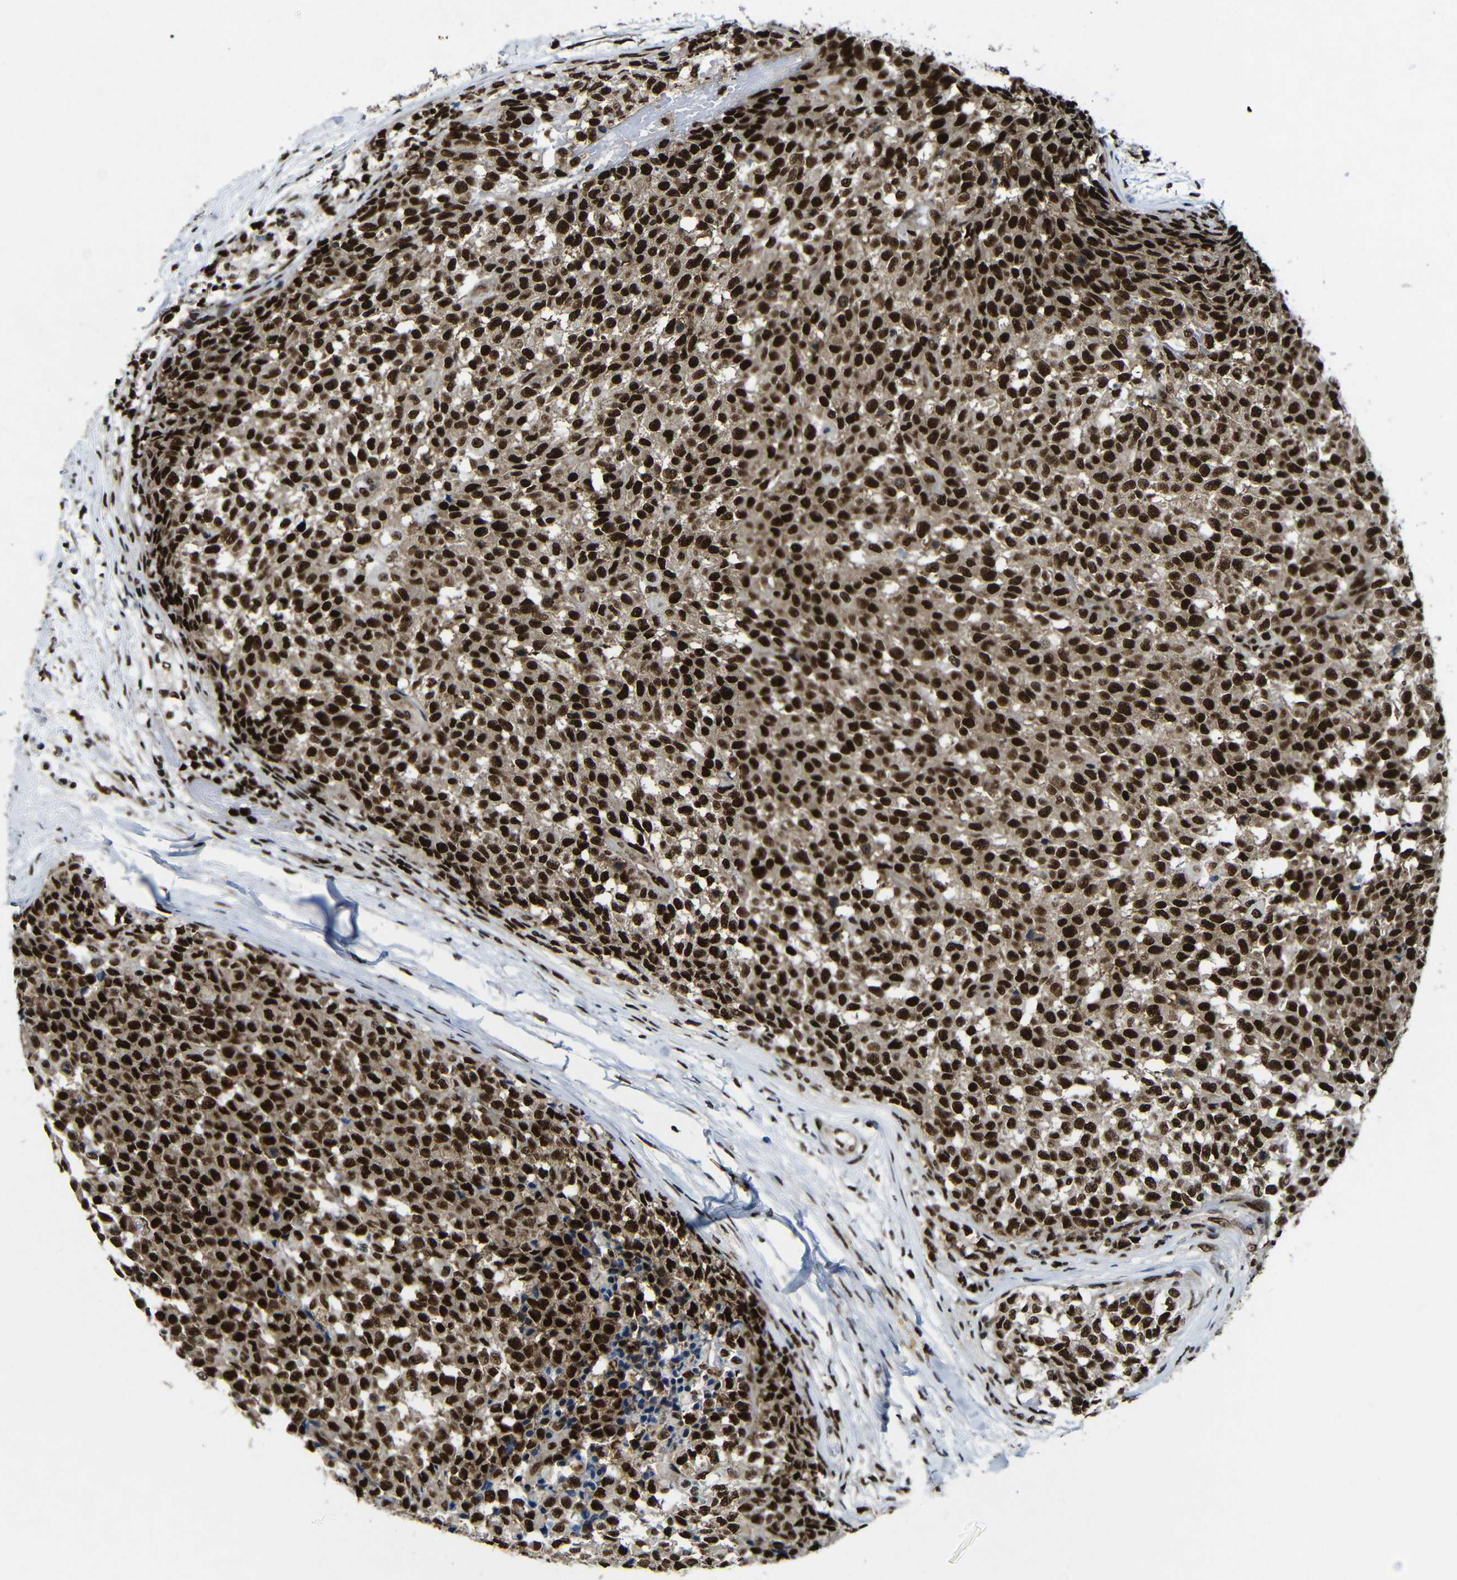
{"staining": {"intensity": "strong", "quantity": ">75%", "location": "nuclear"}, "tissue": "testis cancer", "cell_type": "Tumor cells", "image_type": "cancer", "snomed": [{"axis": "morphology", "description": "Seminoma, NOS"}, {"axis": "topography", "description": "Testis"}], "caption": "Strong nuclear positivity is appreciated in about >75% of tumor cells in seminoma (testis). Ihc stains the protein in brown and the nuclei are stained blue.", "gene": "PTBP1", "patient": {"sex": "male", "age": 59}}